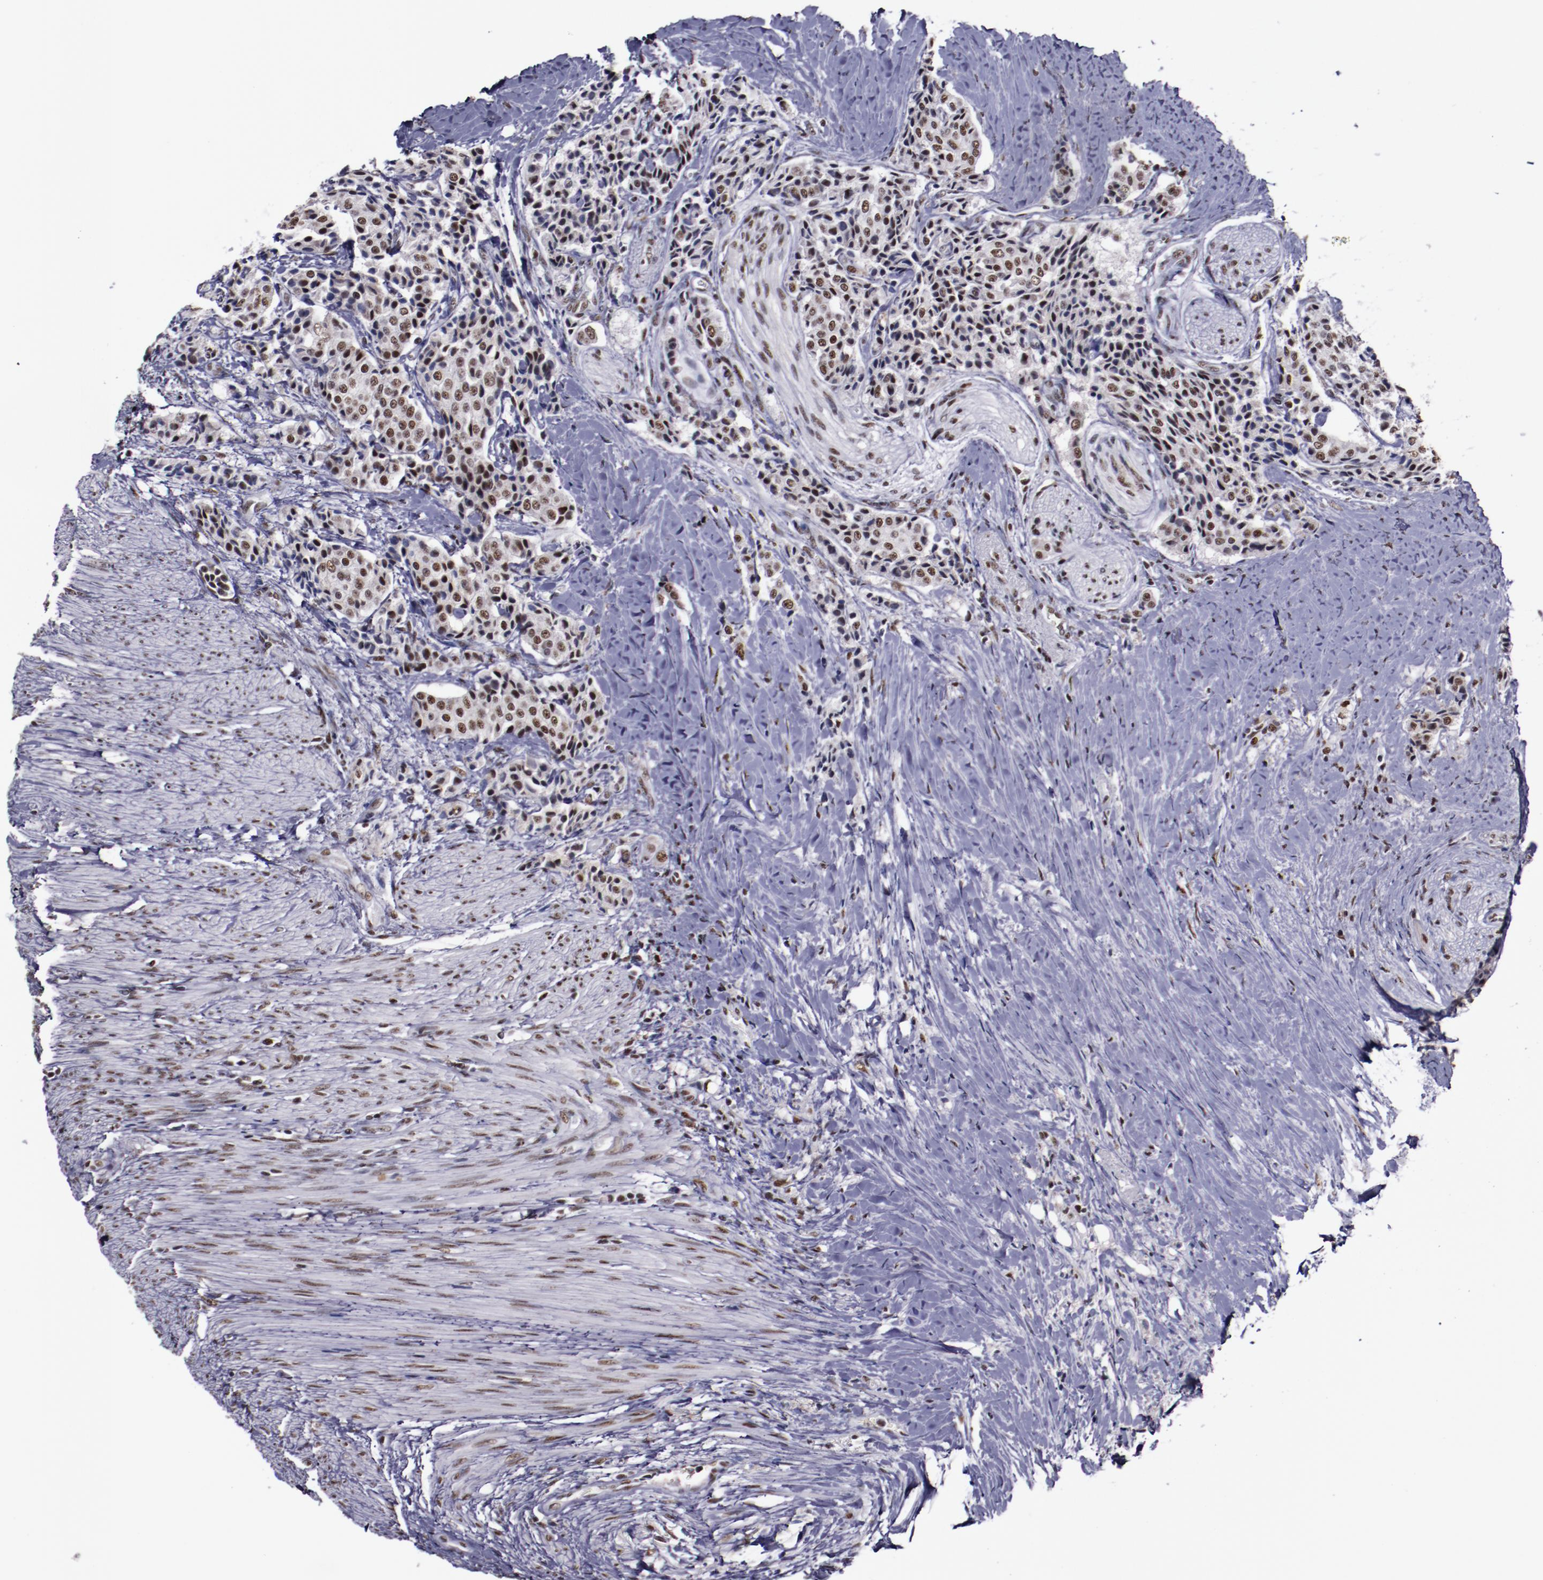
{"staining": {"intensity": "strong", "quantity": ">75%", "location": "nuclear"}, "tissue": "carcinoid", "cell_type": "Tumor cells", "image_type": "cancer", "snomed": [{"axis": "morphology", "description": "Carcinoid, malignant, NOS"}, {"axis": "topography", "description": "Colon"}], "caption": "DAB (3,3'-diaminobenzidine) immunohistochemical staining of human carcinoid exhibits strong nuclear protein positivity in approximately >75% of tumor cells. The protein is stained brown, and the nuclei are stained in blue (DAB (3,3'-diaminobenzidine) IHC with brightfield microscopy, high magnification).", "gene": "PPP4R3A", "patient": {"sex": "female", "age": 61}}